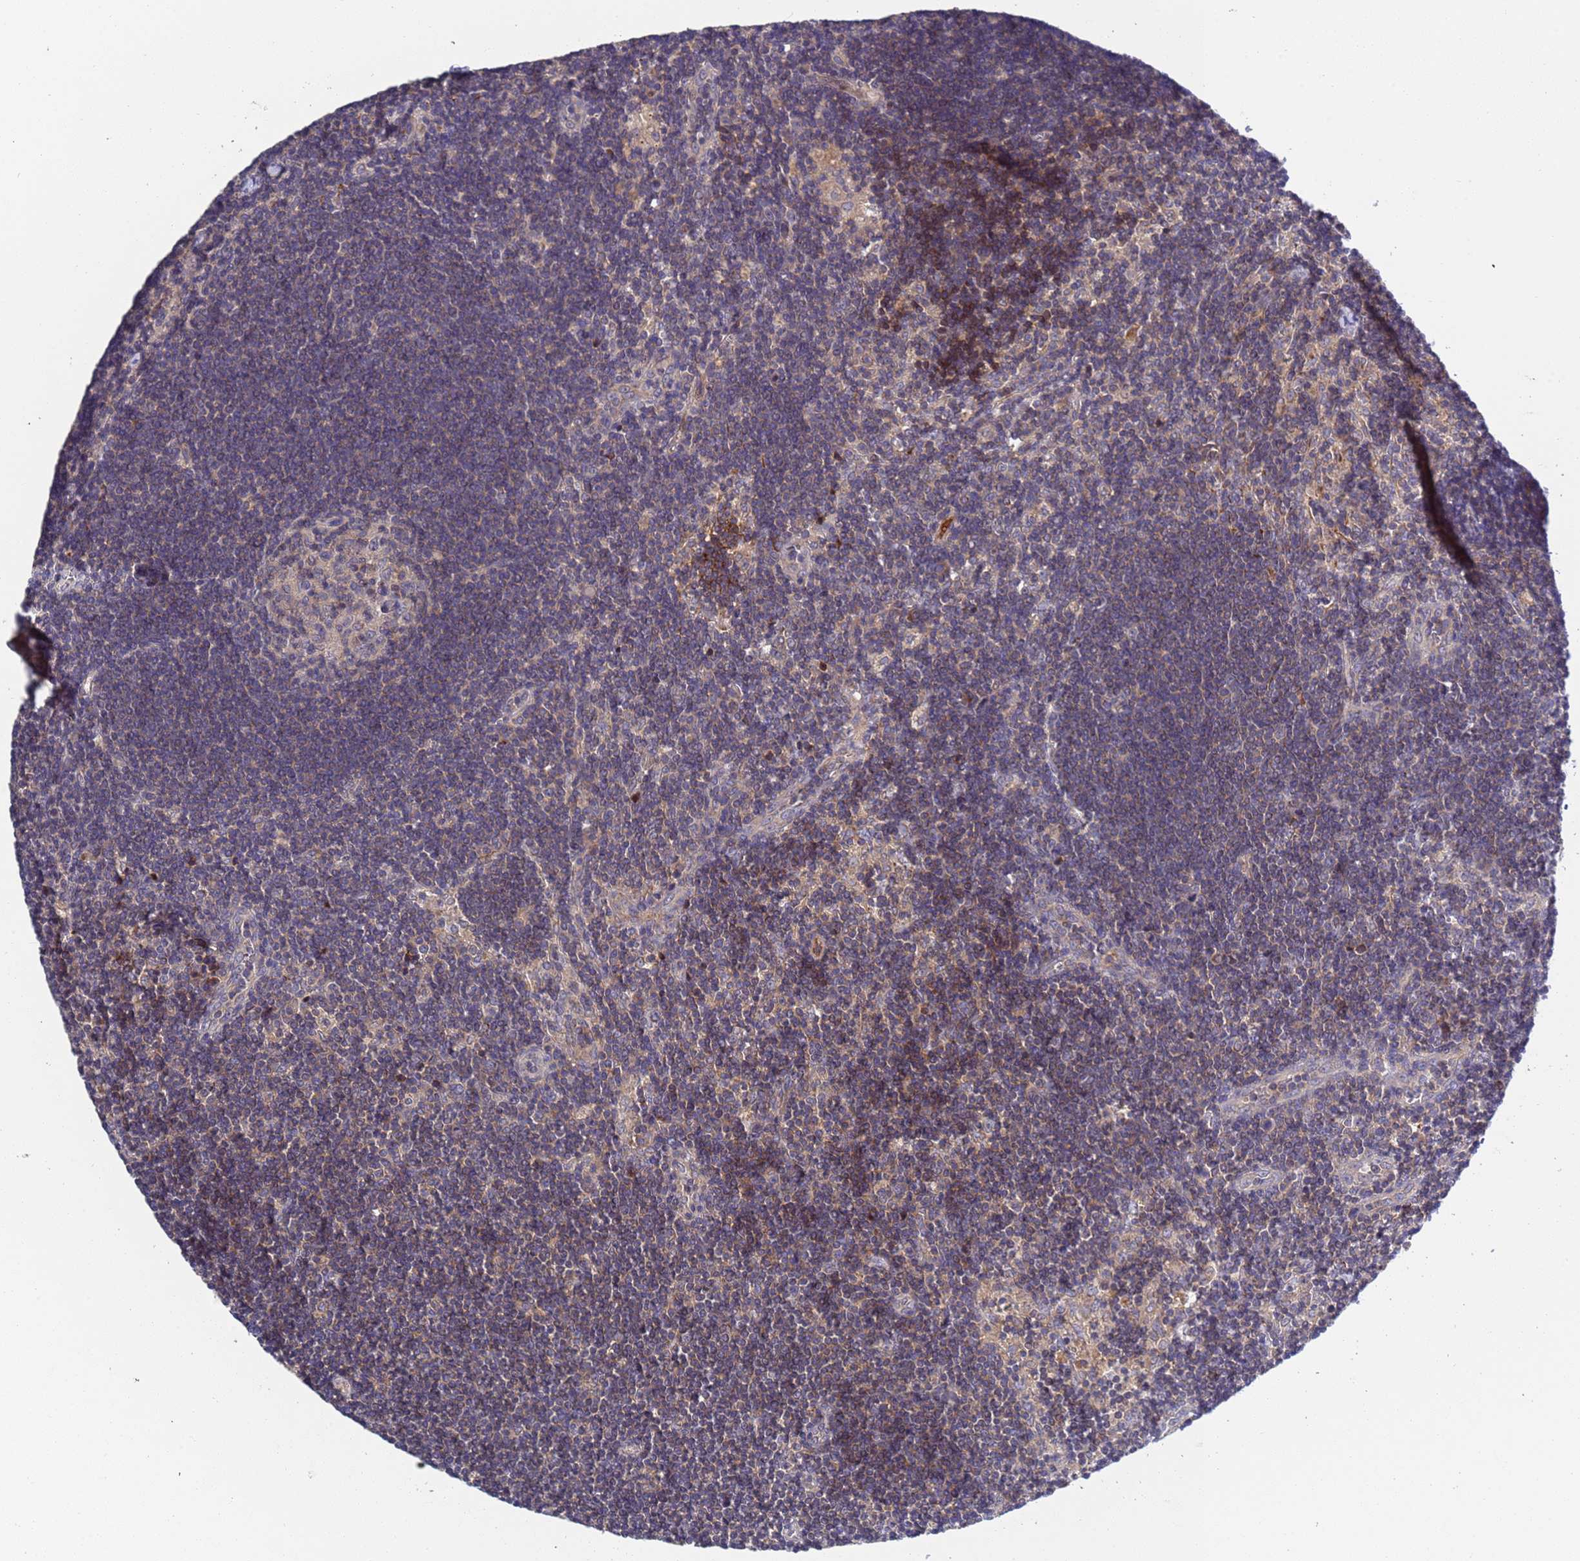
{"staining": {"intensity": "negative", "quantity": "none", "location": "none"}, "tissue": "lymph node", "cell_type": "Germinal center cells", "image_type": "normal", "snomed": [{"axis": "morphology", "description": "Normal tissue, NOS"}, {"axis": "topography", "description": "Lymph node"}], "caption": "This is a micrograph of immunohistochemistry (IHC) staining of unremarkable lymph node, which shows no expression in germinal center cells. (Brightfield microscopy of DAB (3,3'-diaminobenzidine) immunohistochemistry (IHC) at high magnification).", "gene": "PARP16", "patient": {"sex": "male", "age": 24}}